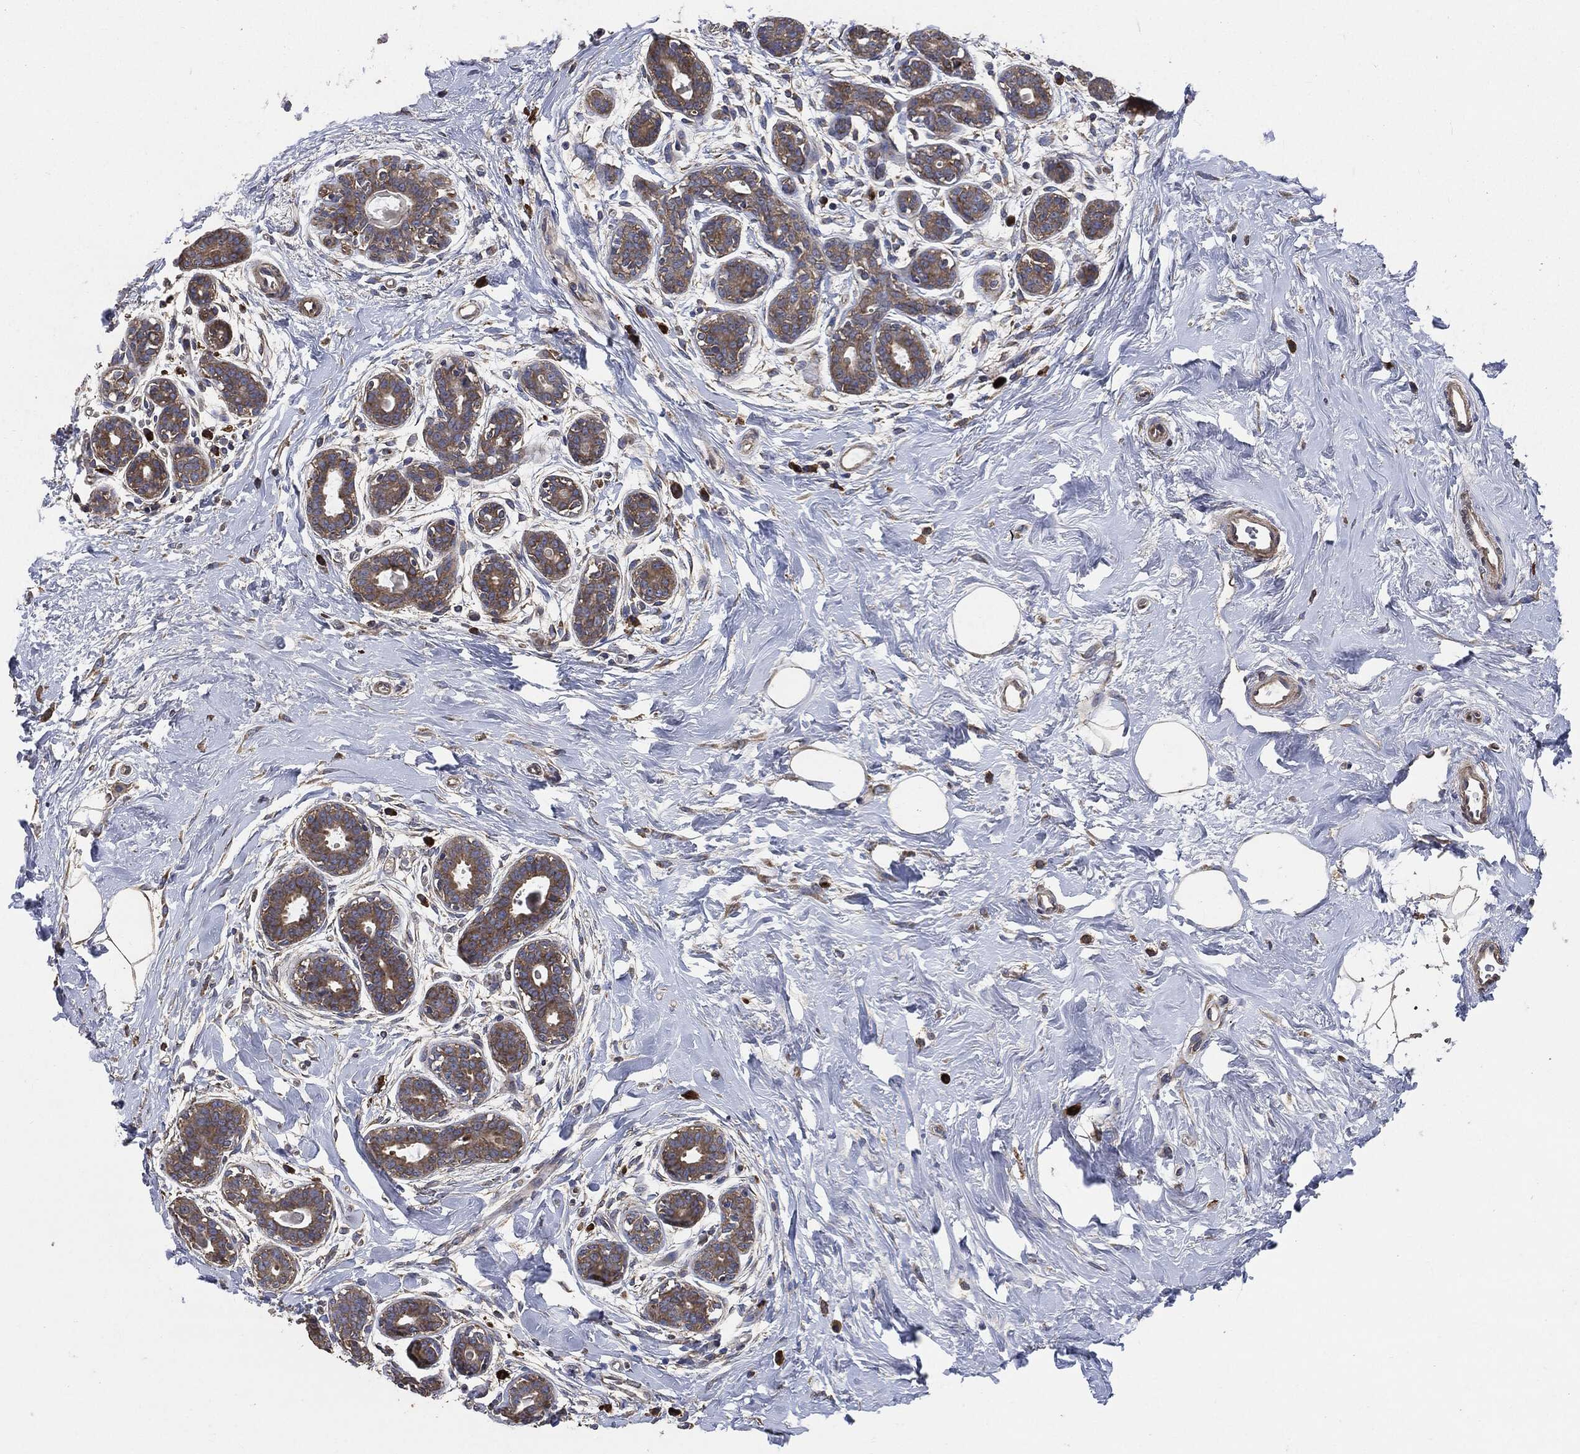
{"staining": {"intensity": "negative", "quantity": "none", "location": "none"}, "tissue": "breast", "cell_type": "Adipocytes", "image_type": "normal", "snomed": [{"axis": "morphology", "description": "Normal tissue, NOS"}, {"axis": "topography", "description": "Breast"}], "caption": "This is an immunohistochemistry photomicrograph of benign human breast. There is no expression in adipocytes.", "gene": "STK3", "patient": {"sex": "female", "age": 43}}